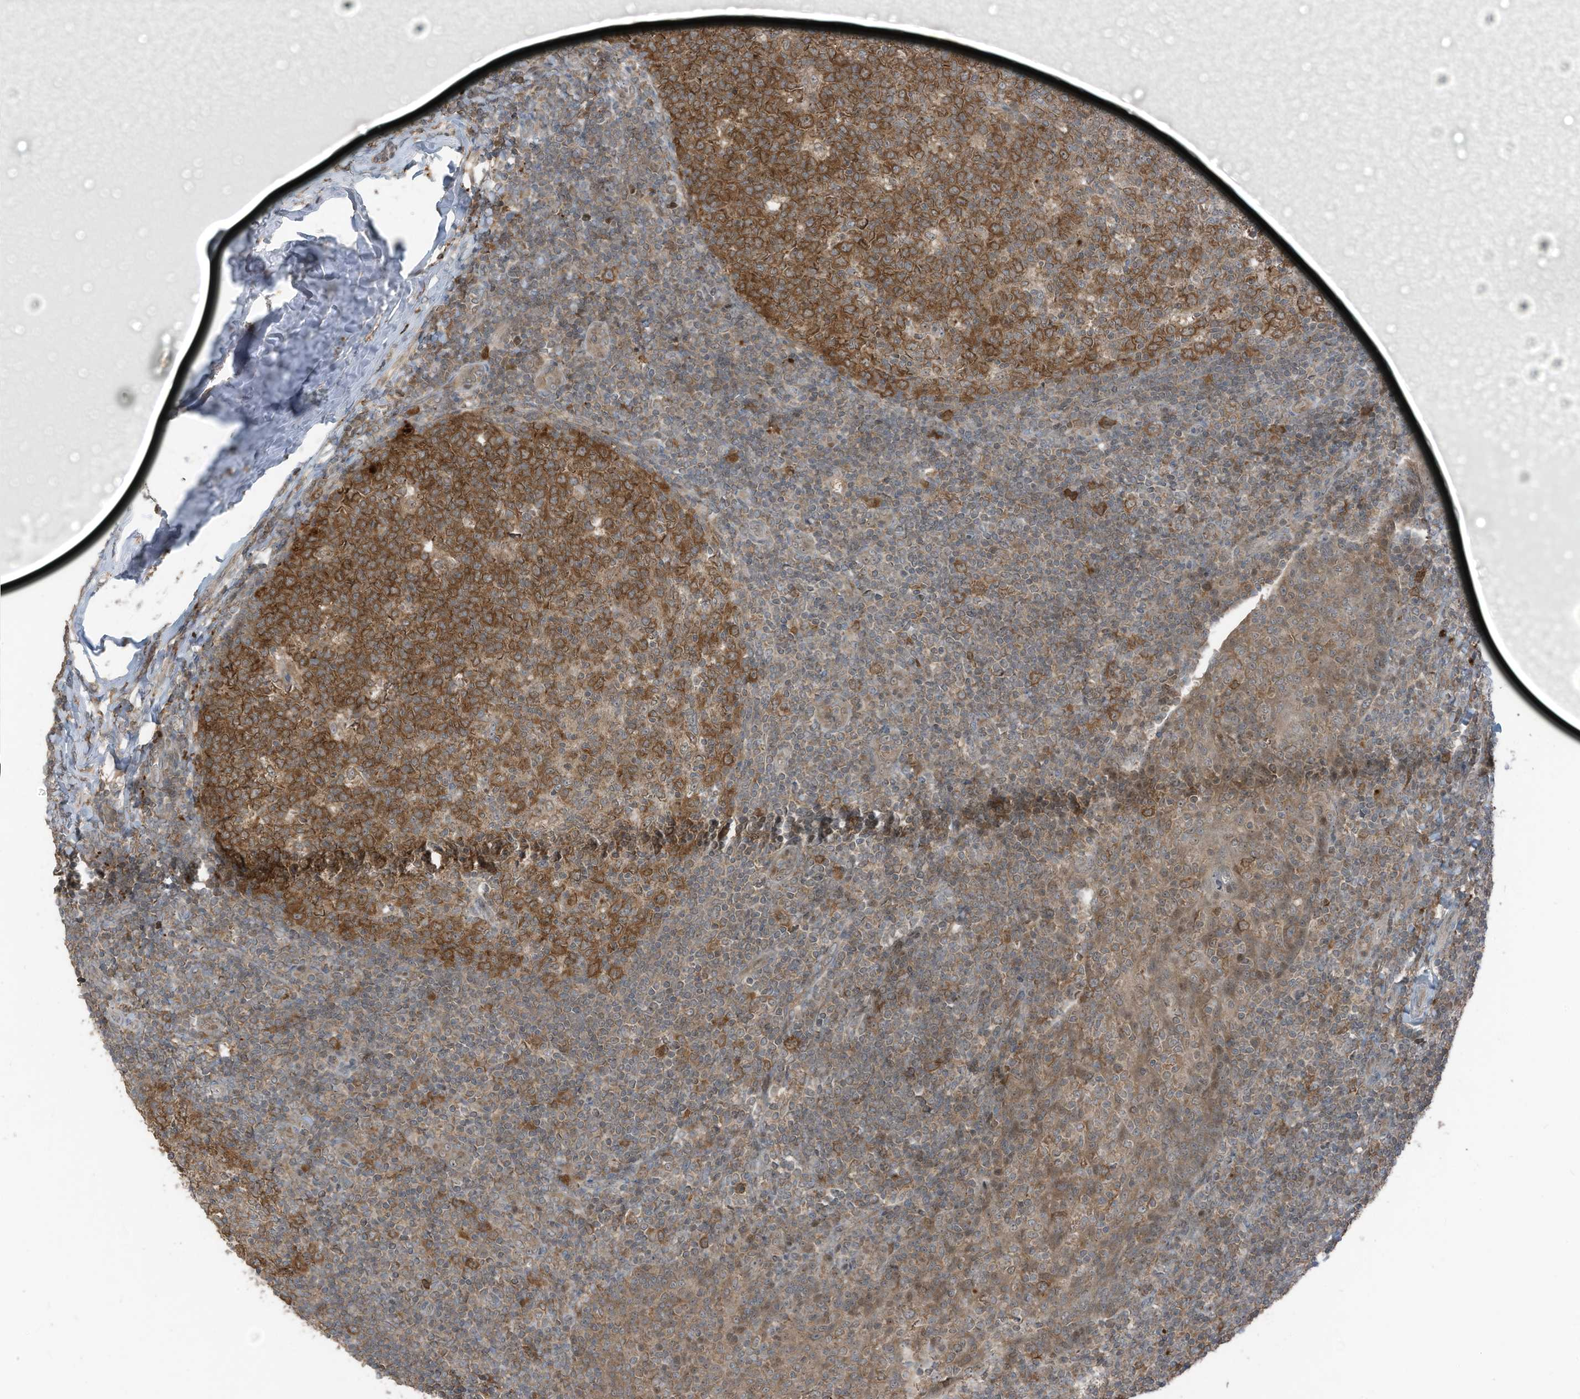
{"staining": {"intensity": "moderate", "quantity": ">75%", "location": "cytoplasmic/membranous"}, "tissue": "tonsil", "cell_type": "Germinal center cells", "image_type": "normal", "snomed": [{"axis": "morphology", "description": "Normal tissue, NOS"}, {"axis": "topography", "description": "Tonsil"}], "caption": "Benign tonsil reveals moderate cytoplasmic/membranous positivity in approximately >75% of germinal center cells.", "gene": "TXNDC9", "patient": {"sex": "female", "age": 19}}